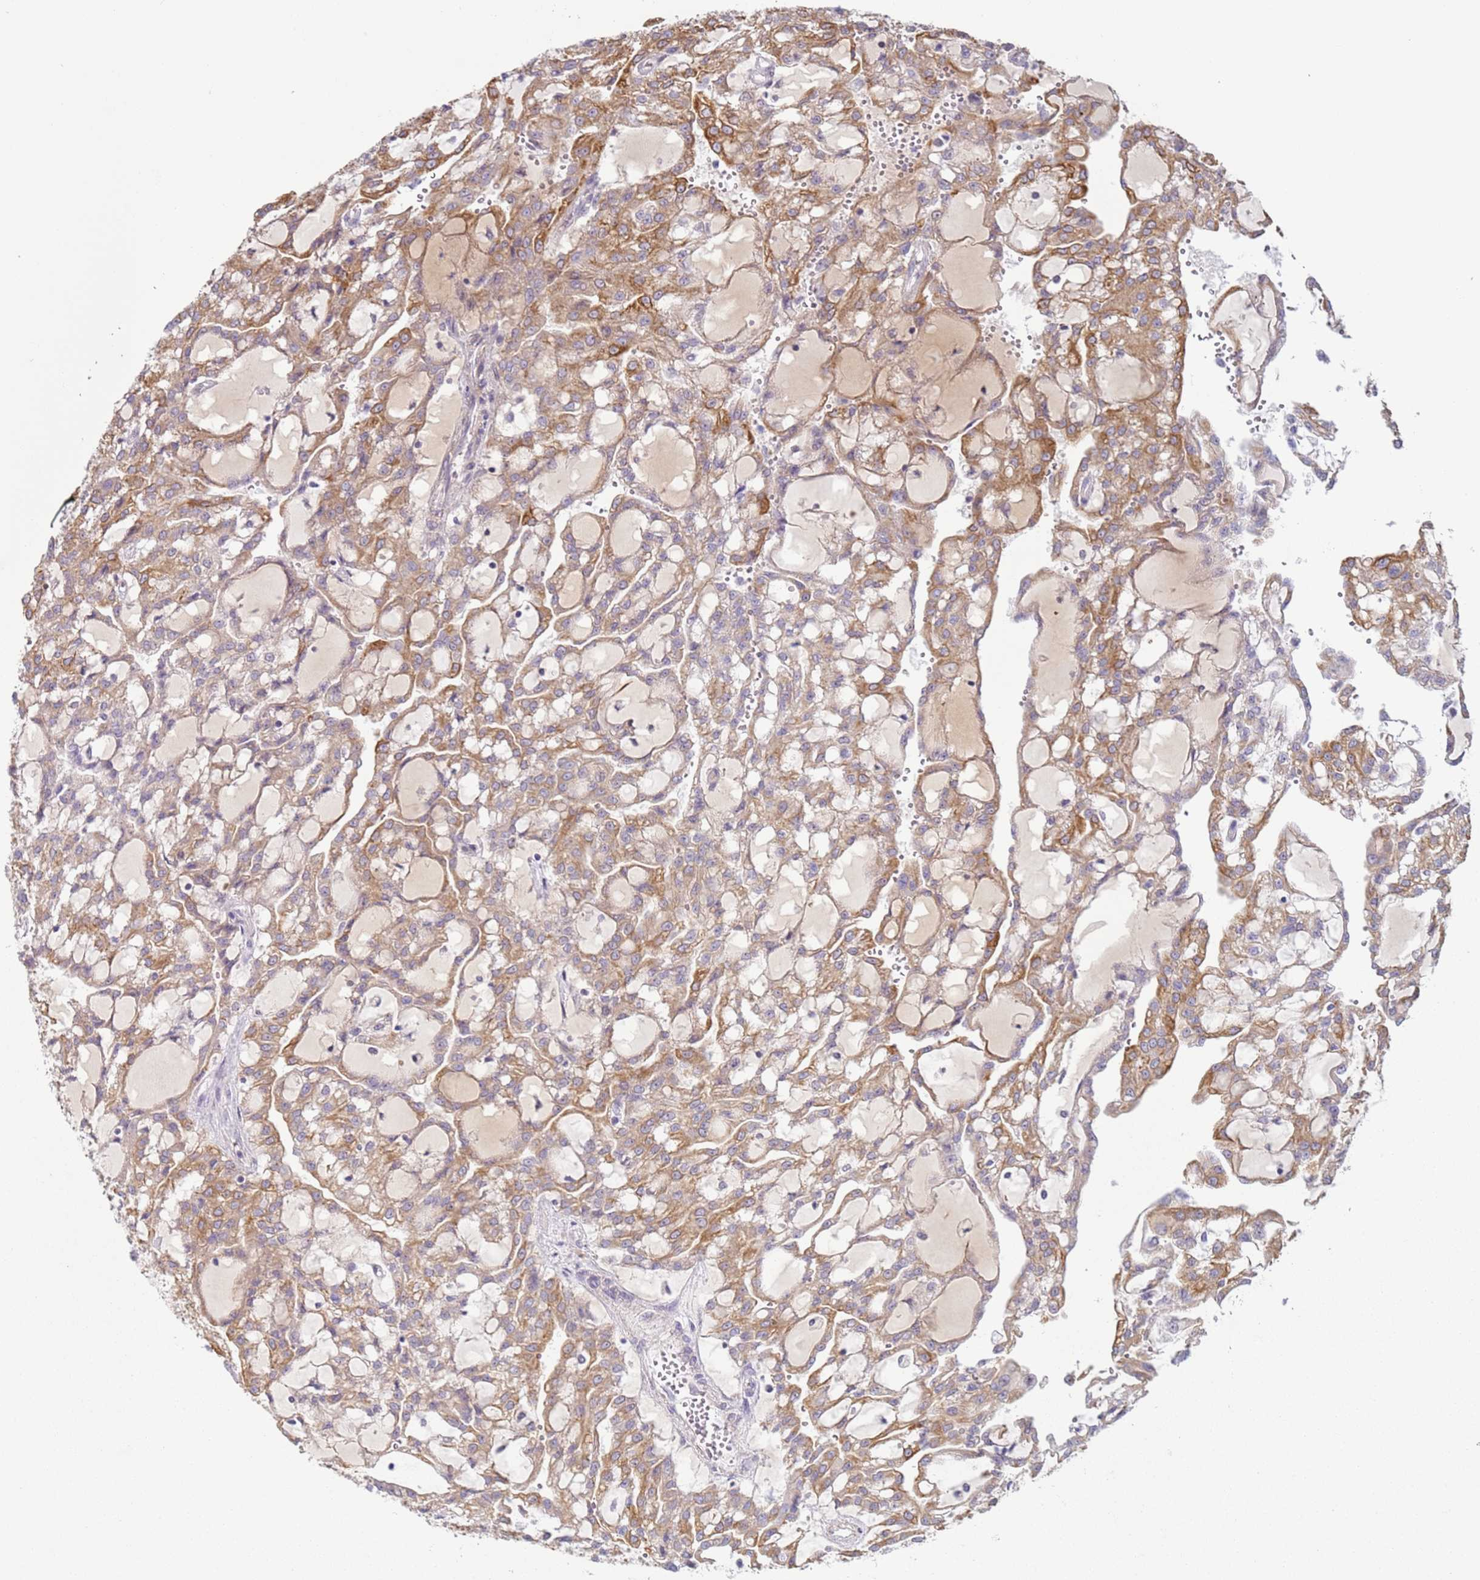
{"staining": {"intensity": "moderate", "quantity": ">75%", "location": "cytoplasmic/membranous"}, "tissue": "renal cancer", "cell_type": "Tumor cells", "image_type": "cancer", "snomed": [{"axis": "morphology", "description": "Adenocarcinoma, NOS"}, {"axis": "topography", "description": "Kidney"}], "caption": "This histopathology image displays immunohistochemistry (IHC) staining of human renal cancer, with medium moderate cytoplasmic/membranous expression in approximately >75% of tumor cells.", "gene": "NPAP1", "patient": {"sex": "male", "age": 63}}